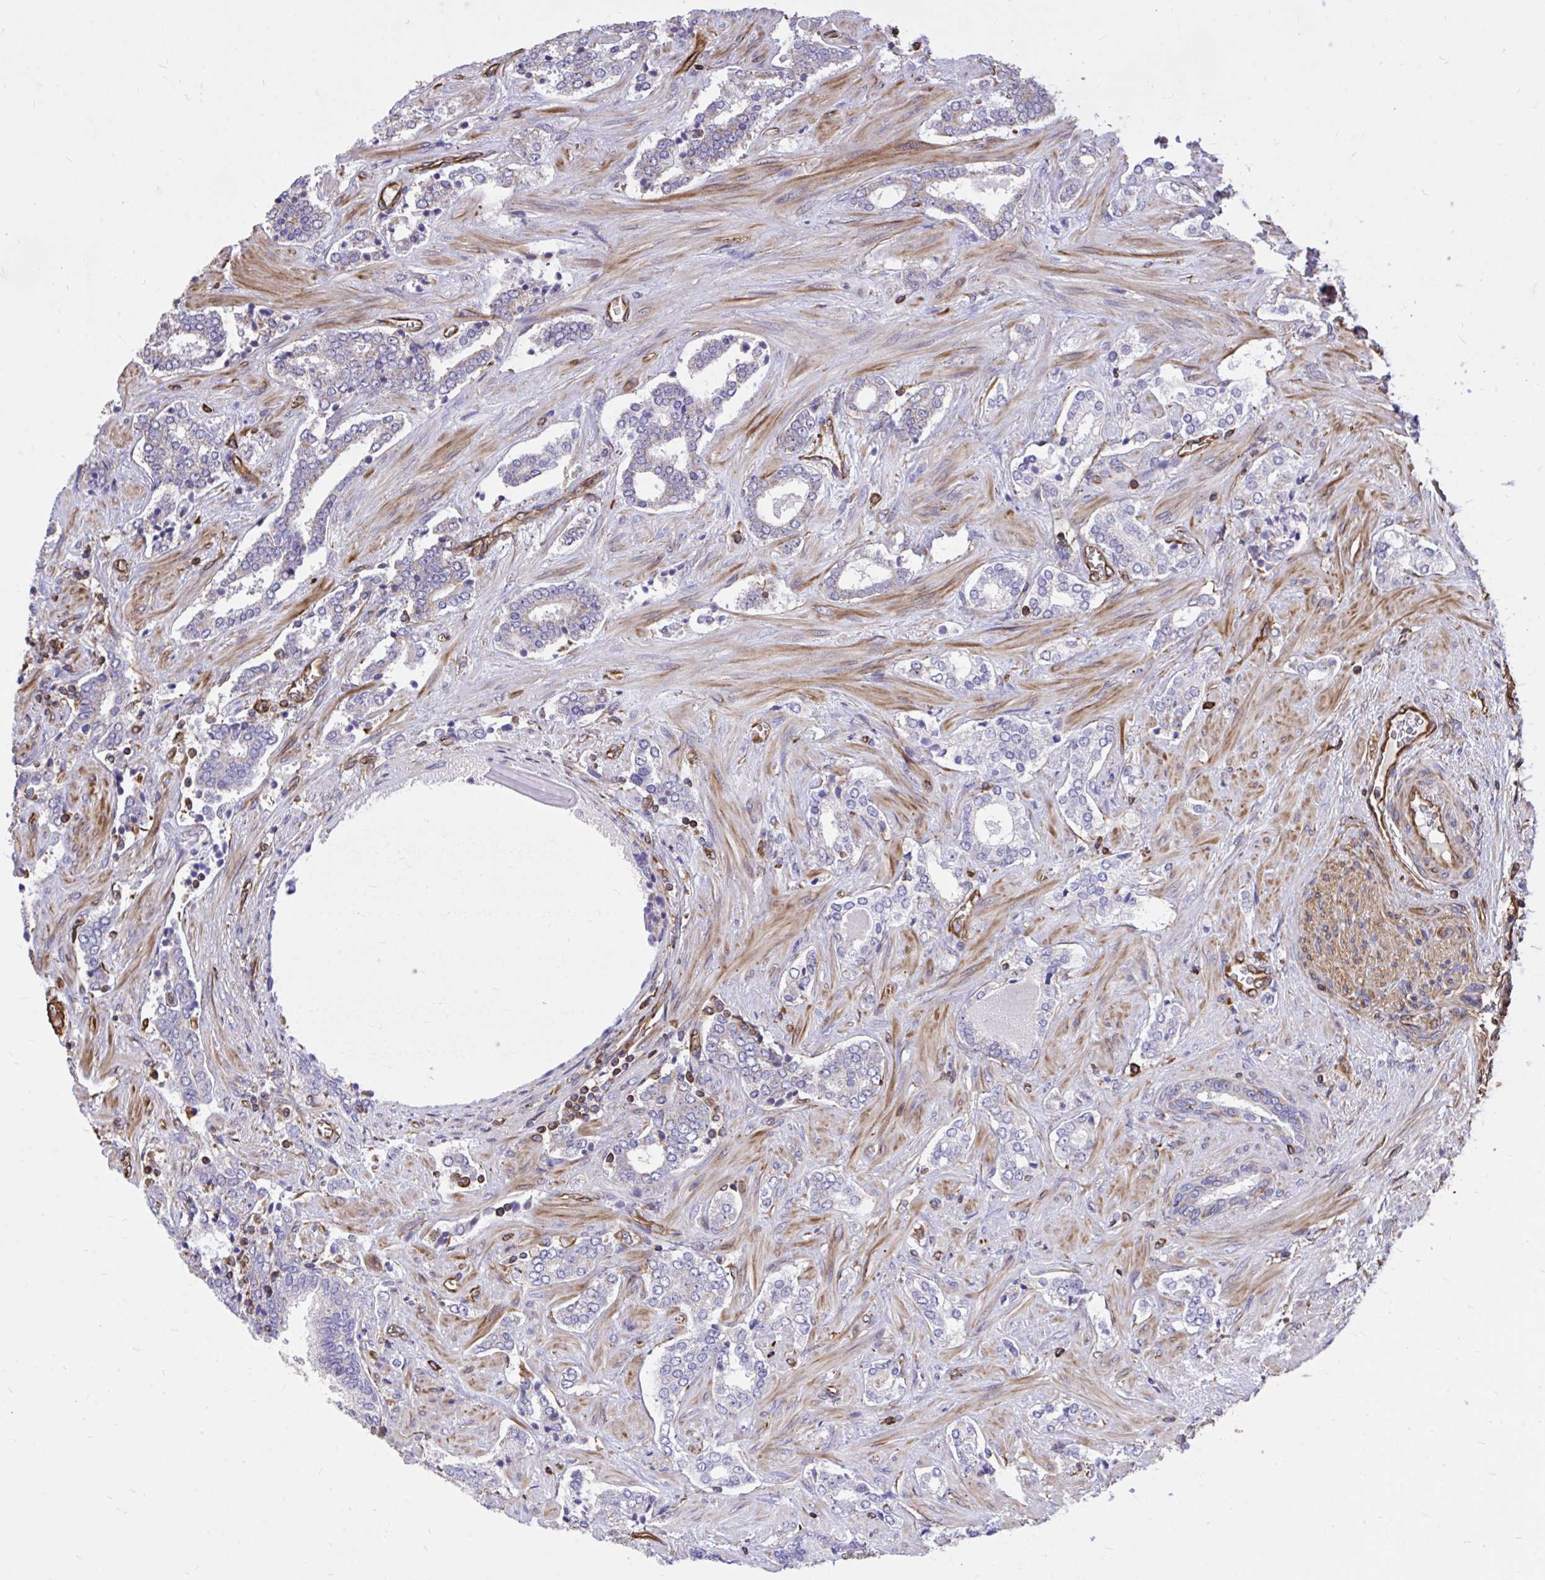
{"staining": {"intensity": "negative", "quantity": "none", "location": "none"}, "tissue": "prostate cancer", "cell_type": "Tumor cells", "image_type": "cancer", "snomed": [{"axis": "morphology", "description": "Adenocarcinoma, High grade"}, {"axis": "topography", "description": "Prostate"}], "caption": "High-grade adenocarcinoma (prostate) was stained to show a protein in brown. There is no significant staining in tumor cells. (Stains: DAB IHC with hematoxylin counter stain, Microscopy: brightfield microscopy at high magnification).", "gene": "RNF103", "patient": {"sex": "male", "age": 60}}